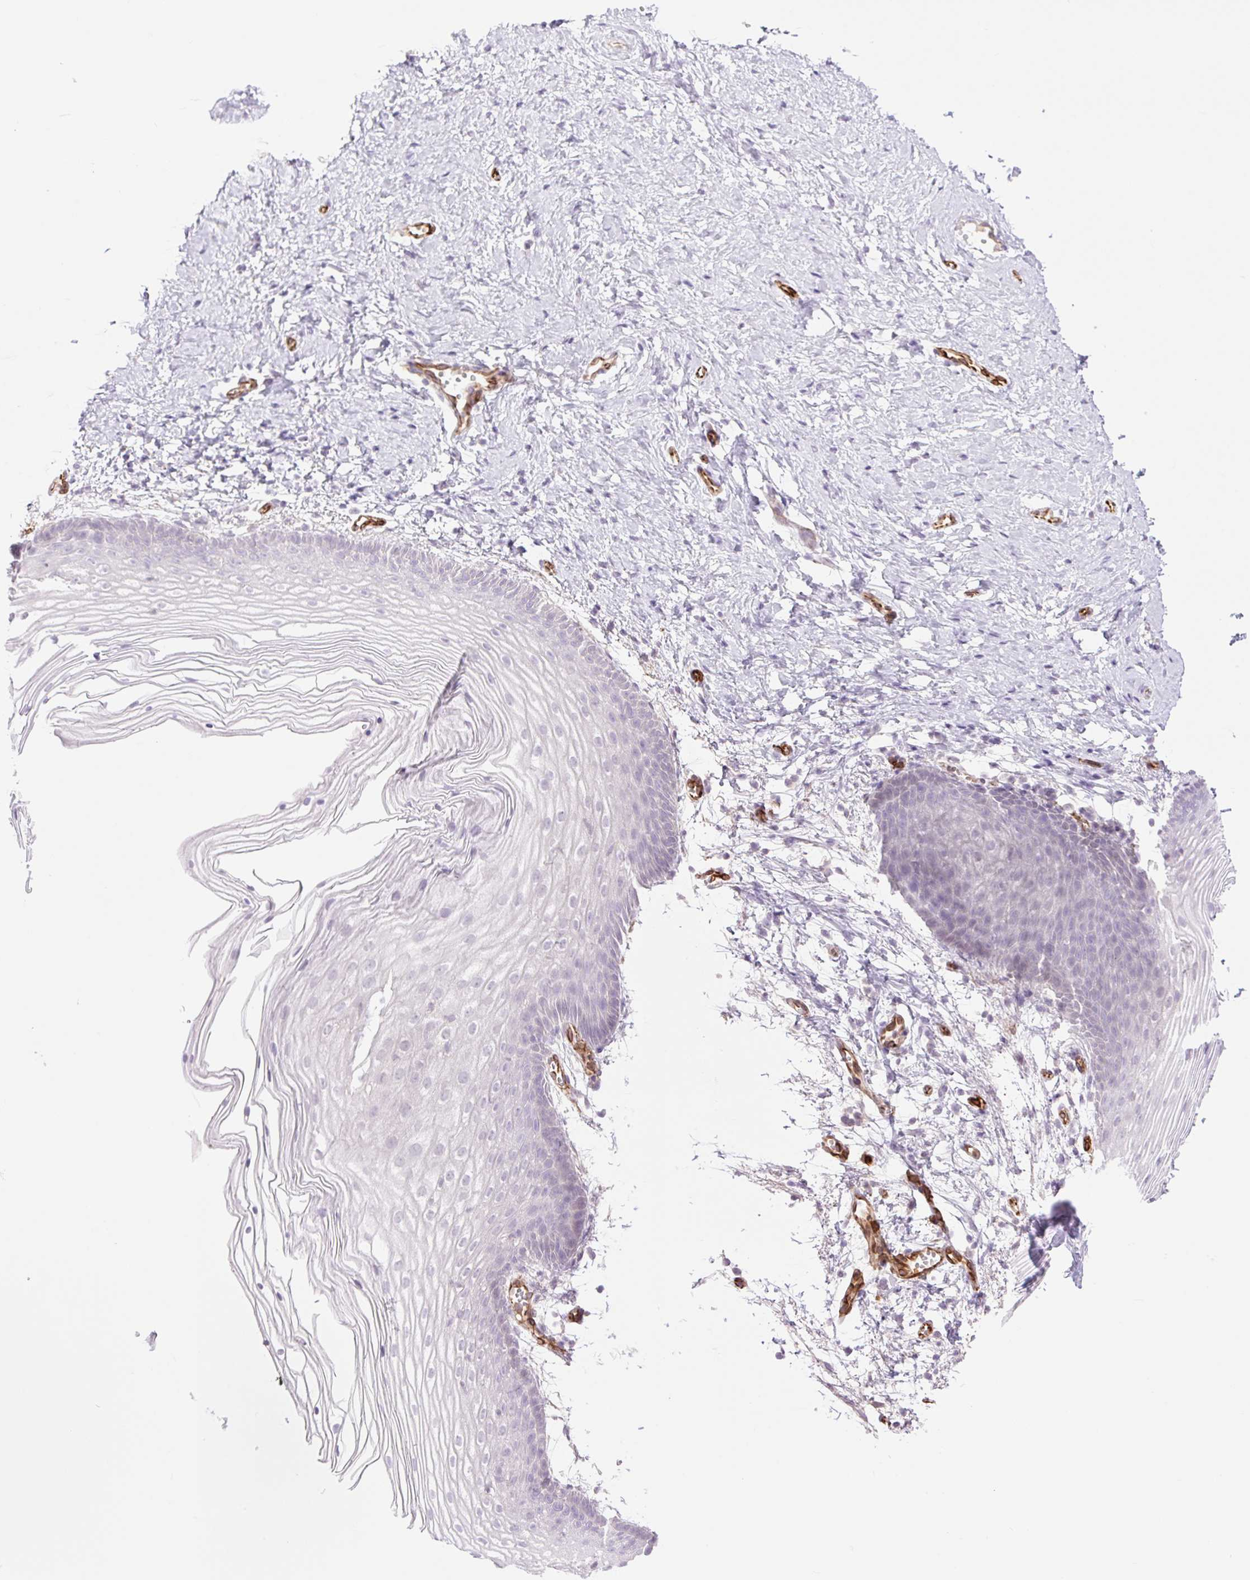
{"staining": {"intensity": "negative", "quantity": "none", "location": "none"}, "tissue": "vagina", "cell_type": "Squamous epithelial cells", "image_type": "normal", "snomed": [{"axis": "morphology", "description": "Normal tissue, NOS"}, {"axis": "topography", "description": "Vagina"}], "caption": "Immunohistochemical staining of benign vagina reveals no significant expression in squamous epithelial cells.", "gene": "ZFYVE21", "patient": {"sex": "female", "age": 56}}